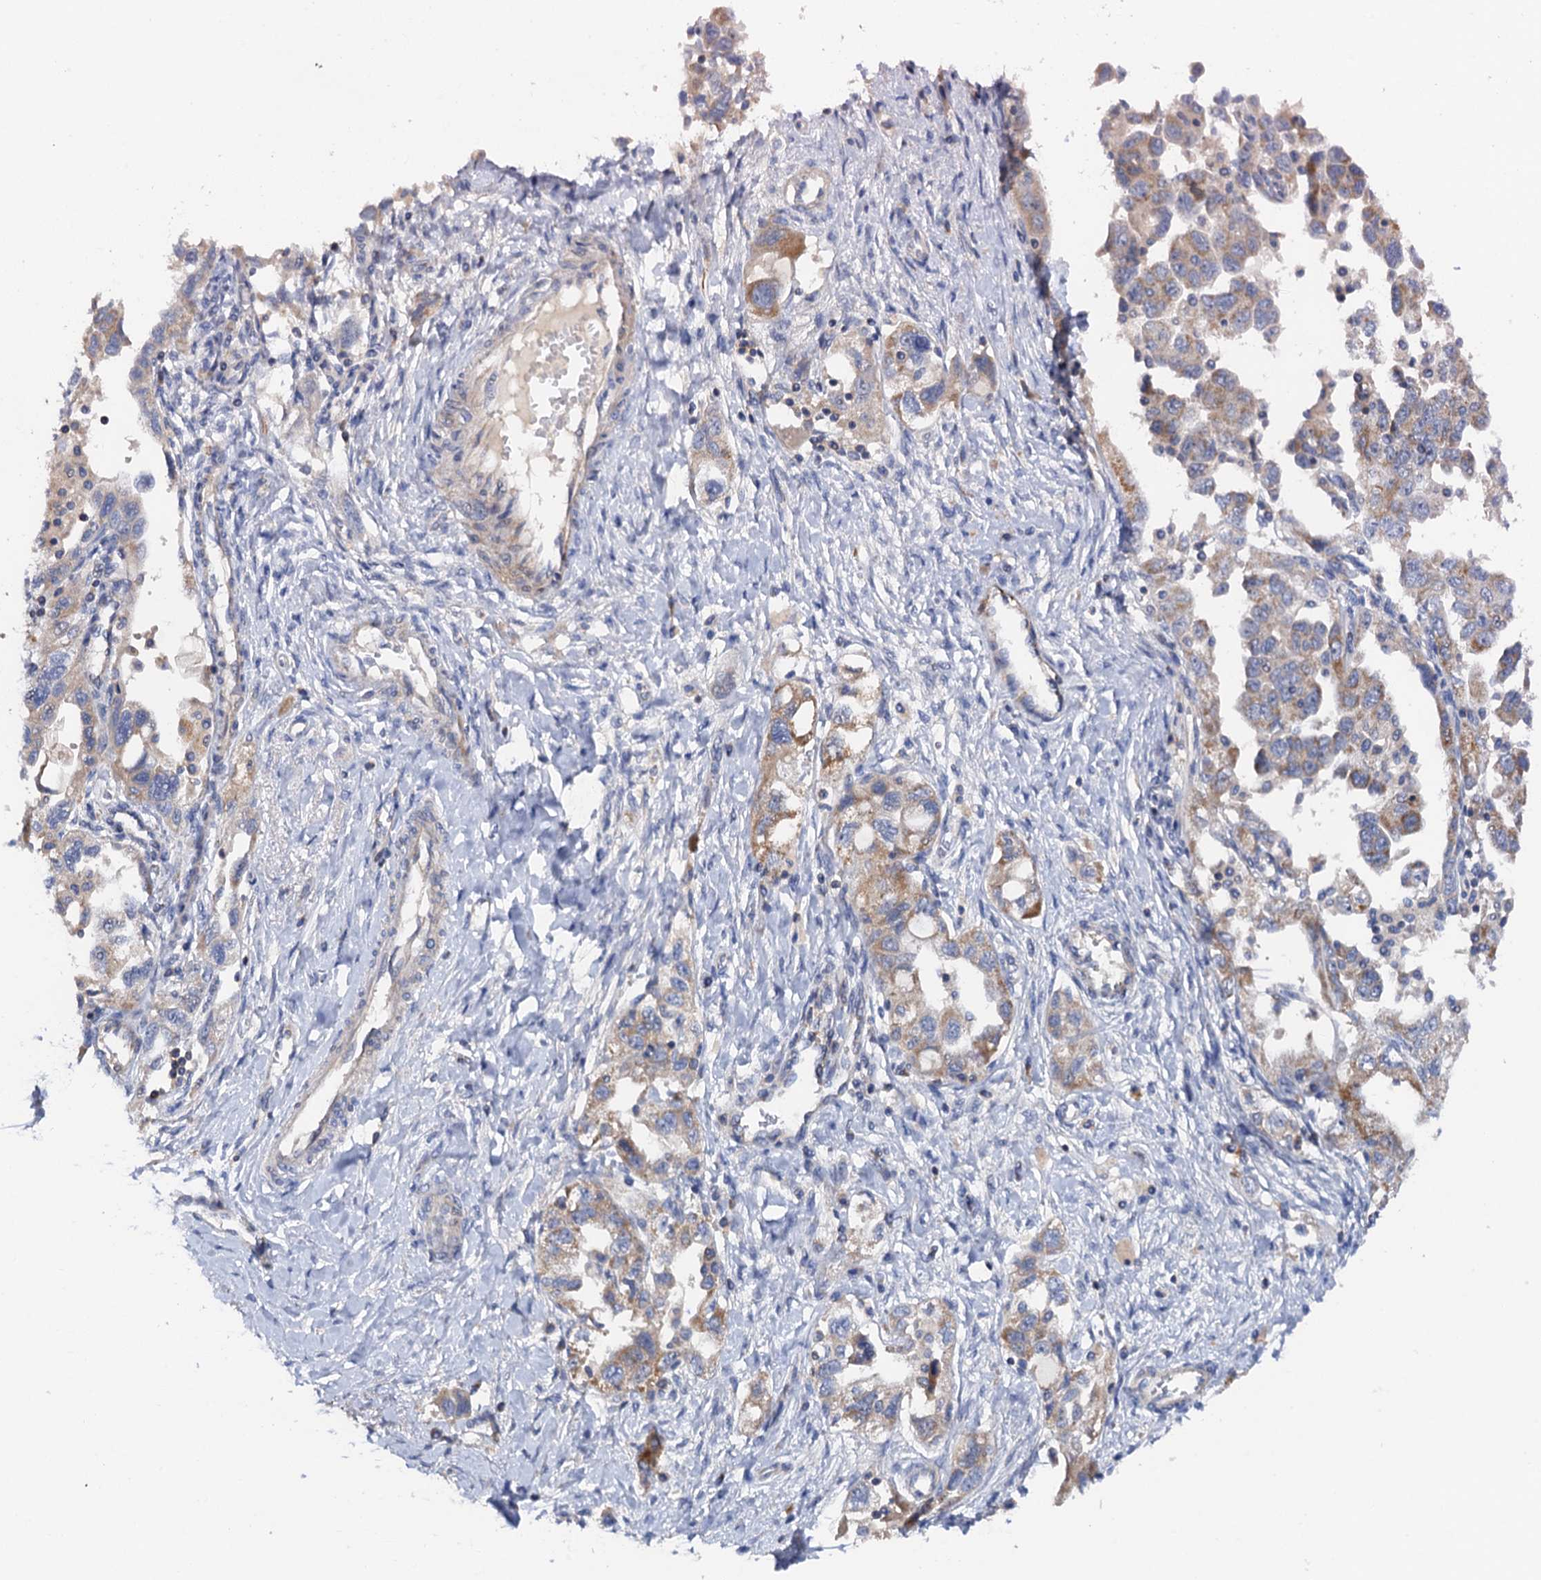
{"staining": {"intensity": "moderate", "quantity": "<25%", "location": "cytoplasmic/membranous"}, "tissue": "ovarian cancer", "cell_type": "Tumor cells", "image_type": "cancer", "snomed": [{"axis": "morphology", "description": "Carcinoma, NOS"}, {"axis": "morphology", "description": "Cystadenocarcinoma, serous, NOS"}, {"axis": "topography", "description": "Ovary"}], "caption": "A brown stain labels moderate cytoplasmic/membranous positivity of a protein in human ovarian cancer (serous cystadenocarcinoma) tumor cells. Ihc stains the protein in brown and the nuclei are stained blue.", "gene": "MRPL48", "patient": {"sex": "female", "age": 69}}